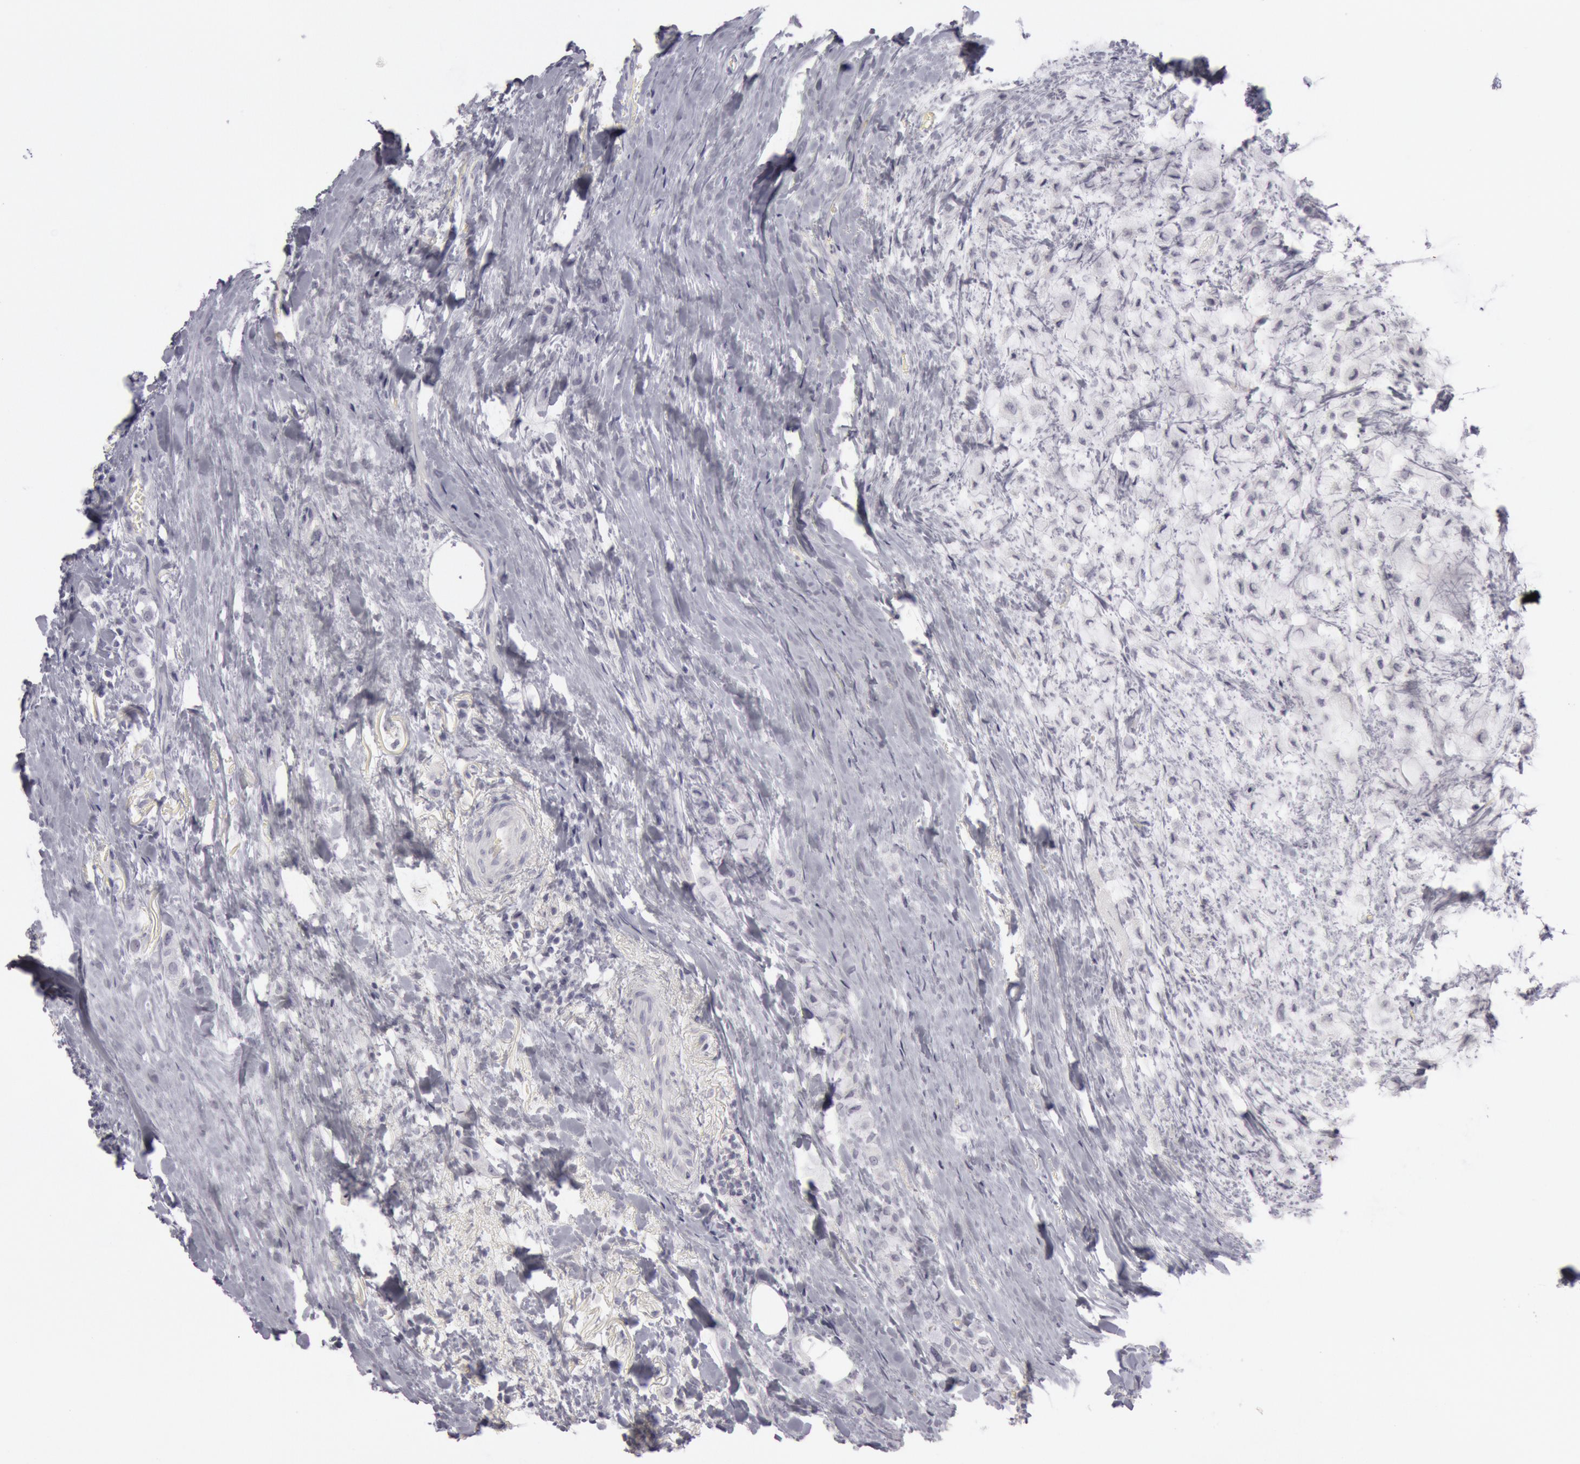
{"staining": {"intensity": "negative", "quantity": "none", "location": "none"}, "tissue": "breast cancer", "cell_type": "Tumor cells", "image_type": "cancer", "snomed": [{"axis": "morphology", "description": "Lobular carcinoma"}, {"axis": "topography", "description": "Breast"}], "caption": "Immunohistochemistry (IHC) of breast cancer displays no staining in tumor cells.", "gene": "KRT16", "patient": {"sex": "female", "age": 85}}